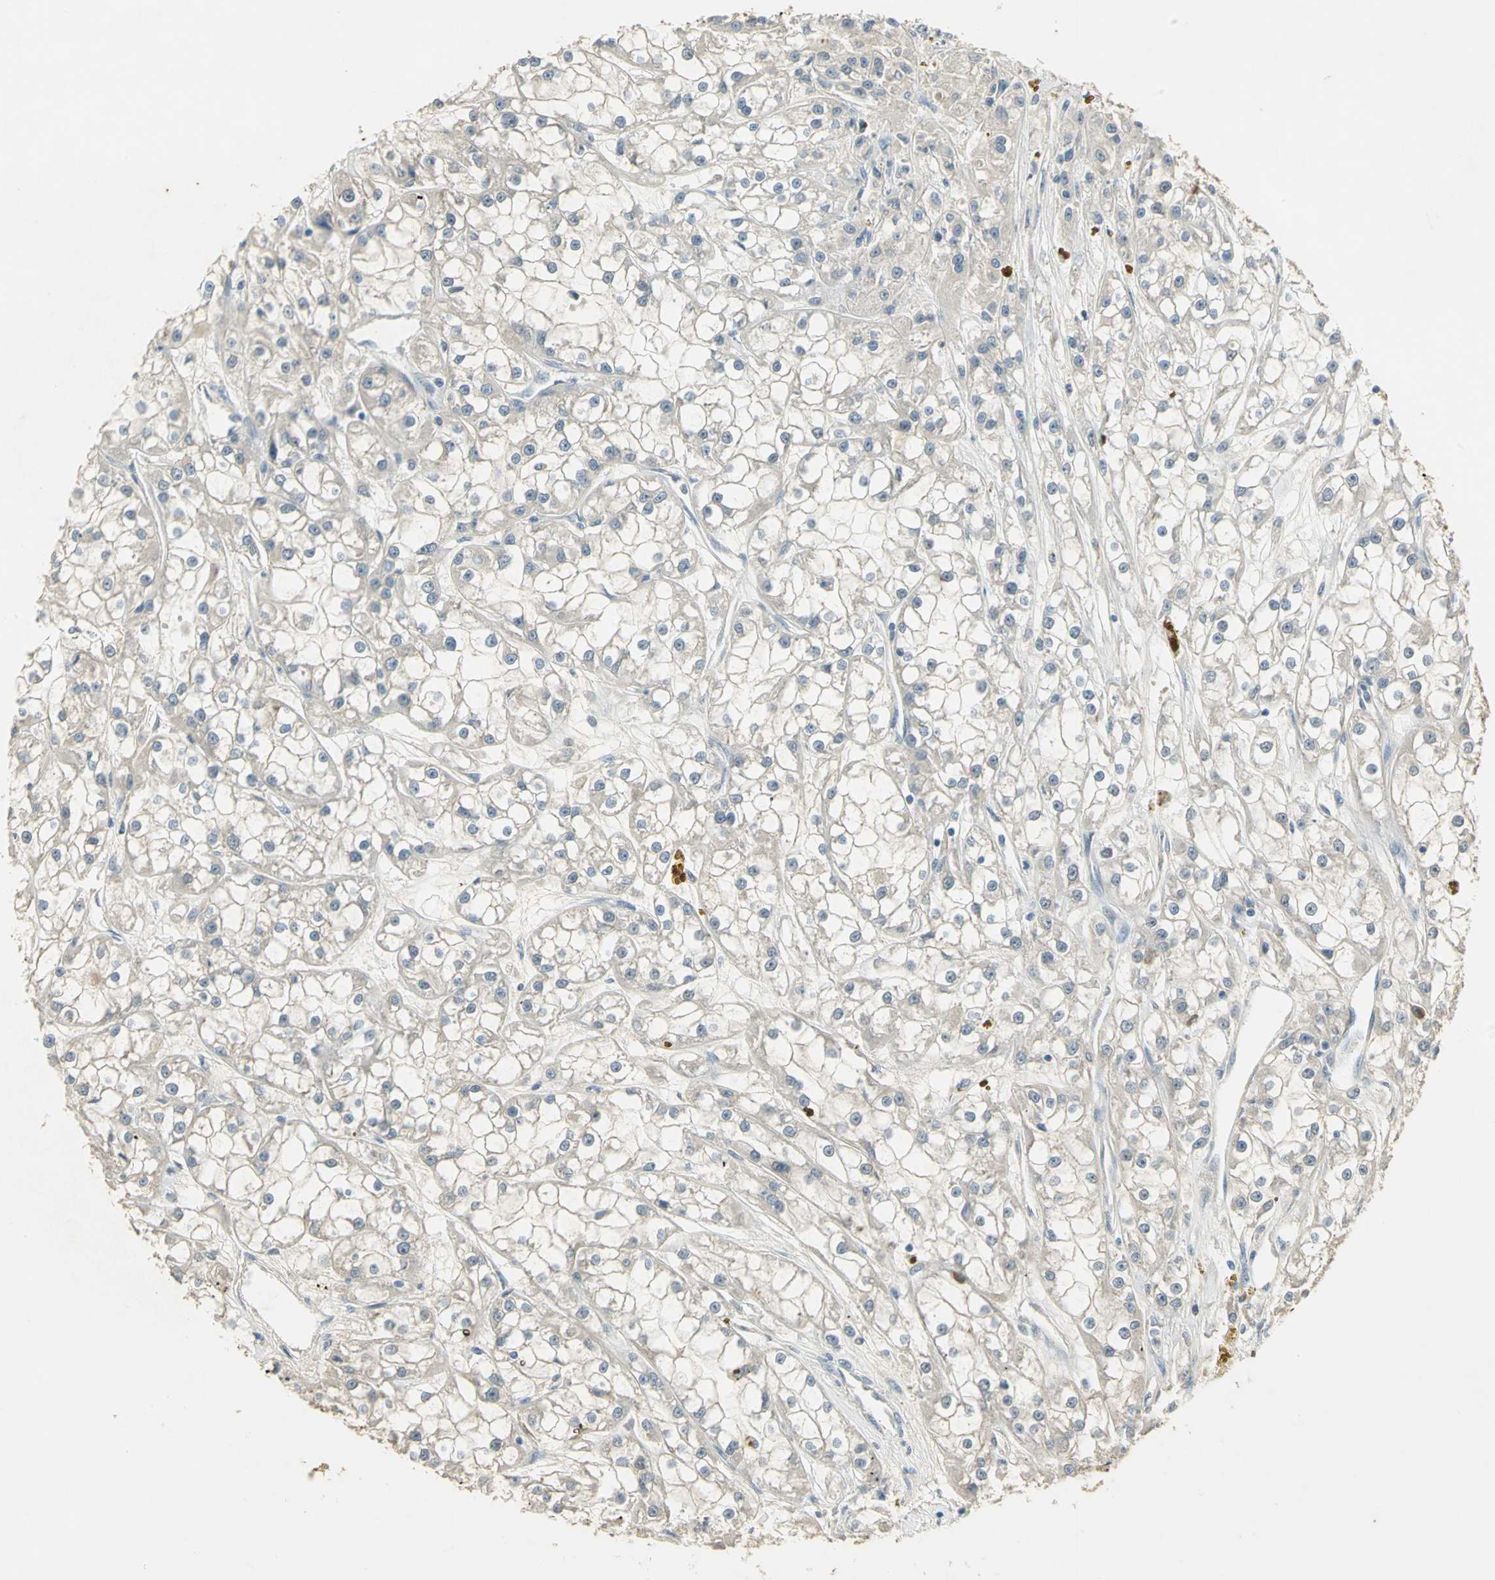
{"staining": {"intensity": "negative", "quantity": "none", "location": "none"}, "tissue": "renal cancer", "cell_type": "Tumor cells", "image_type": "cancer", "snomed": [{"axis": "morphology", "description": "Adenocarcinoma, NOS"}, {"axis": "topography", "description": "Kidney"}], "caption": "This is an immunohistochemistry (IHC) histopathology image of human renal cancer. There is no expression in tumor cells.", "gene": "AK6", "patient": {"sex": "female", "age": 52}}